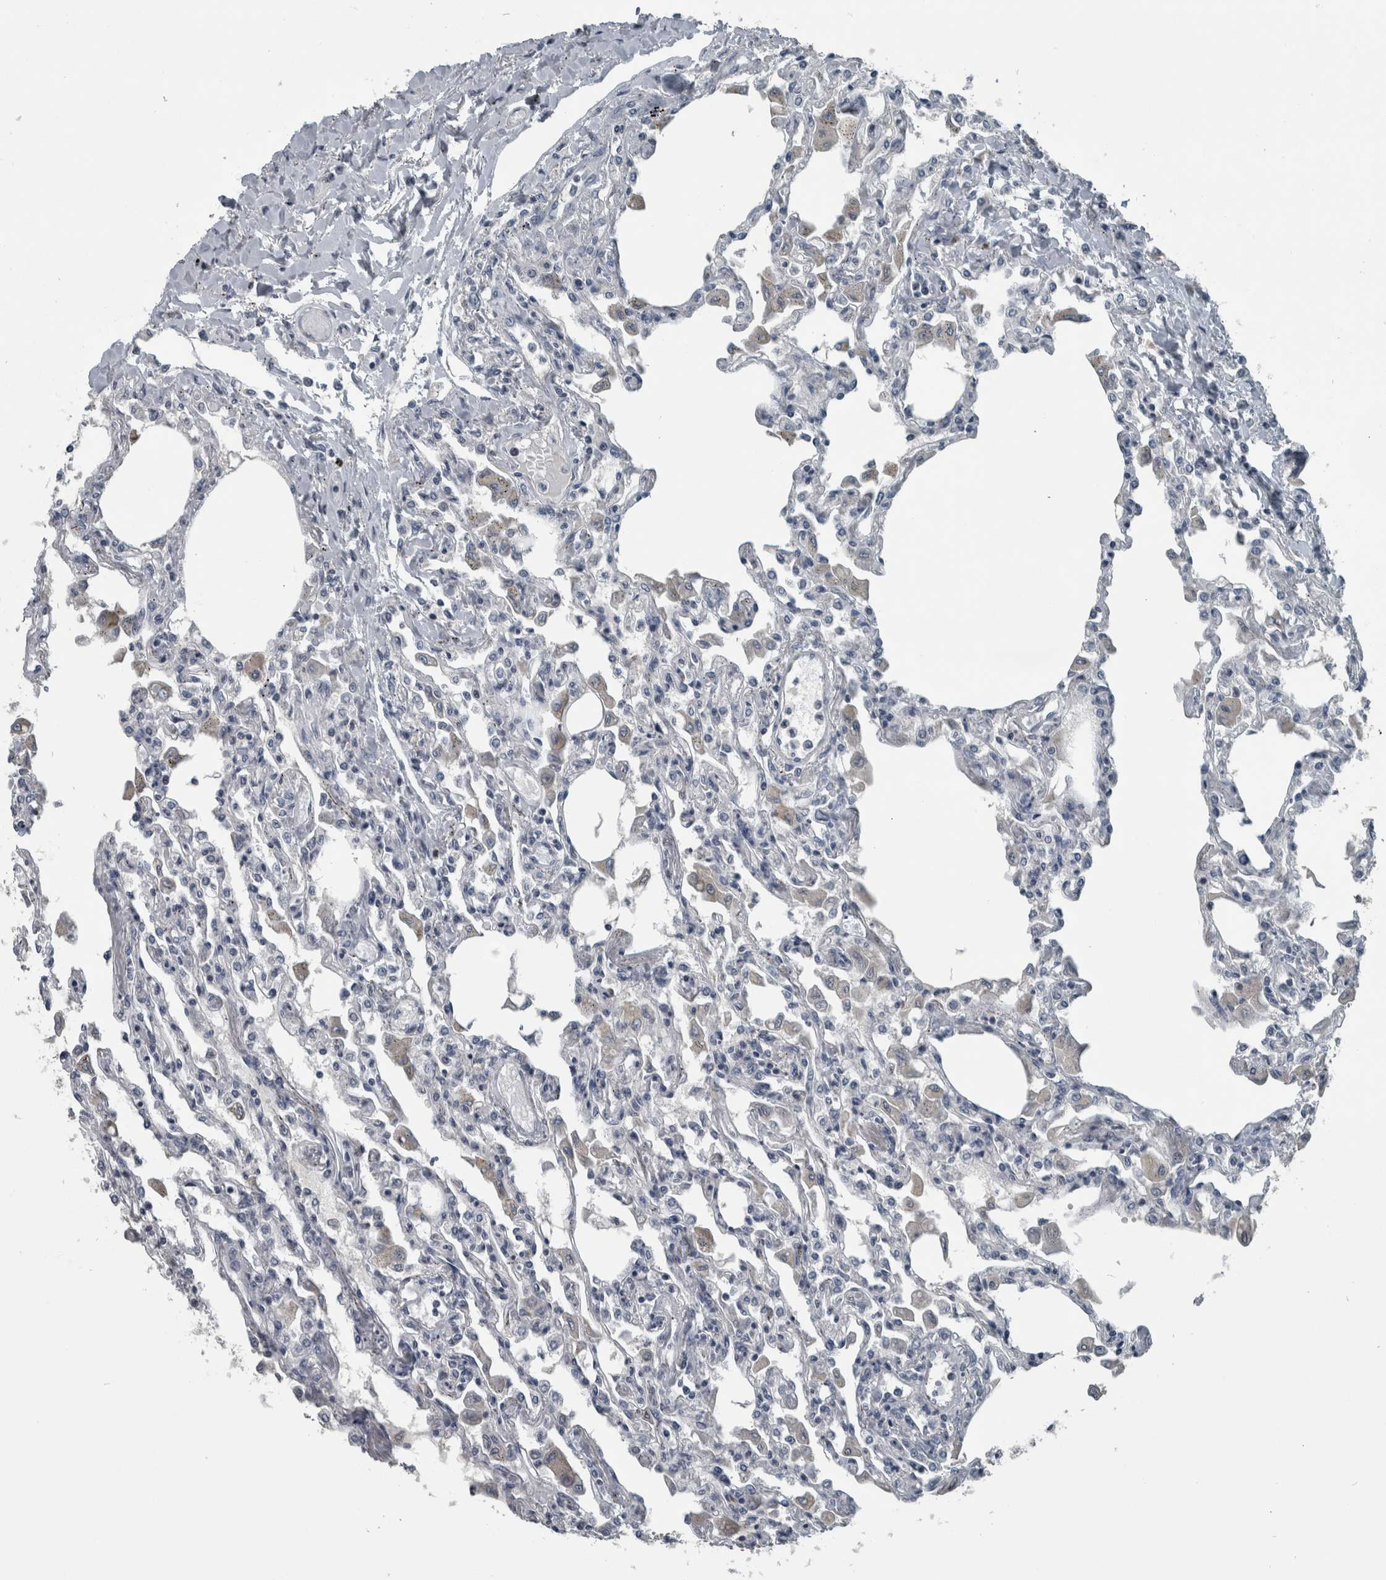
{"staining": {"intensity": "negative", "quantity": "none", "location": "none"}, "tissue": "lung", "cell_type": "Alveolar cells", "image_type": "normal", "snomed": [{"axis": "morphology", "description": "Normal tissue, NOS"}, {"axis": "topography", "description": "Bronchus"}, {"axis": "topography", "description": "Lung"}], "caption": "DAB (3,3'-diaminobenzidine) immunohistochemical staining of normal human lung demonstrates no significant staining in alveolar cells. (Stains: DAB (3,3'-diaminobenzidine) immunohistochemistry (IHC) with hematoxylin counter stain, Microscopy: brightfield microscopy at high magnification).", "gene": "KRT20", "patient": {"sex": "female", "age": 49}}